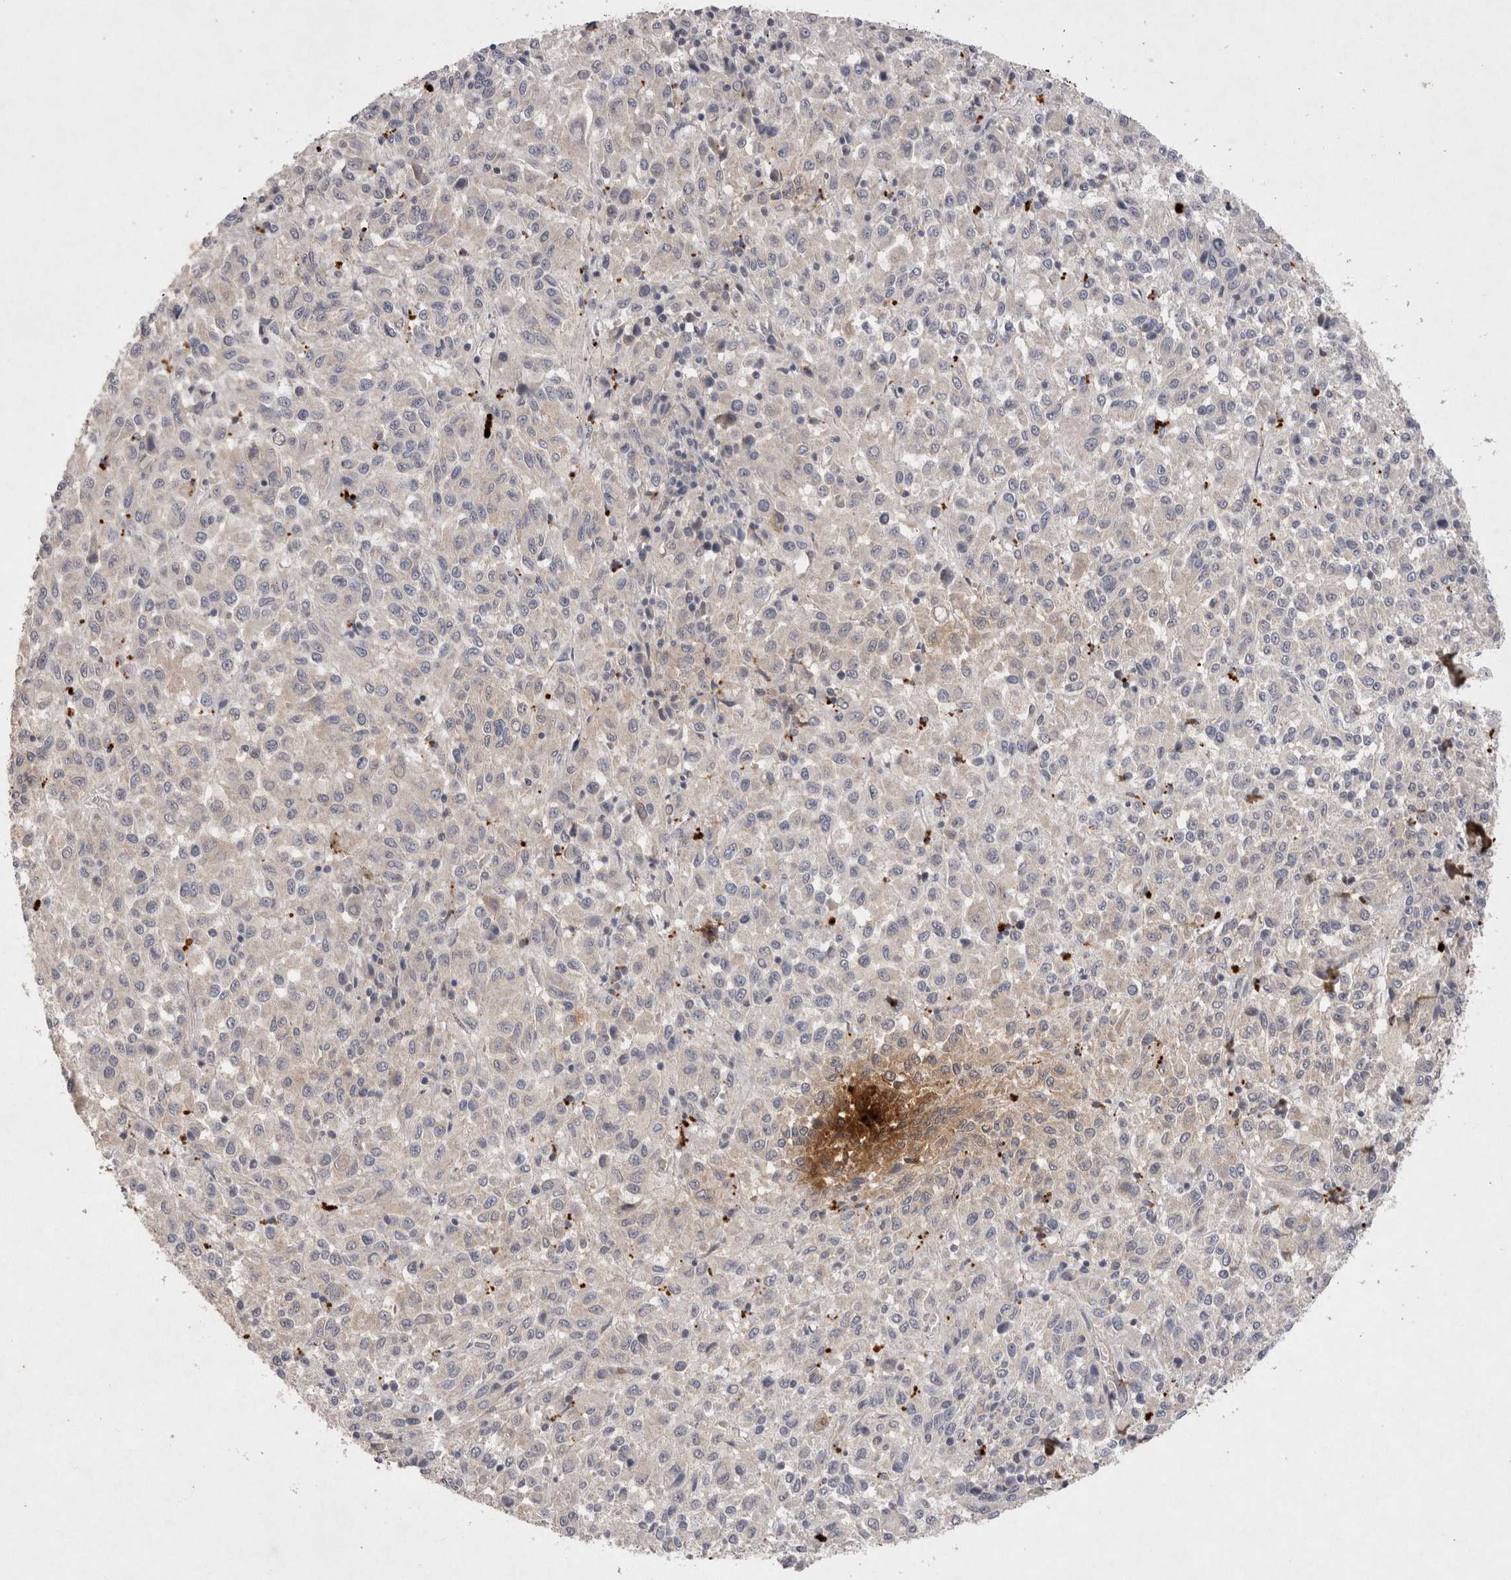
{"staining": {"intensity": "negative", "quantity": "none", "location": "none"}, "tissue": "melanoma", "cell_type": "Tumor cells", "image_type": "cancer", "snomed": [{"axis": "morphology", "description": "Malignant melanoma, Metastatic site"}, {"axis": "topography", "description": "Lung"}], "caption": "Immunohistochemical staining of human malignant melanoma (metastatic site) shows no significant expression in tumor cells.", "gene": "RASSF3", "patient": {"sex": "male", "age": 64}}